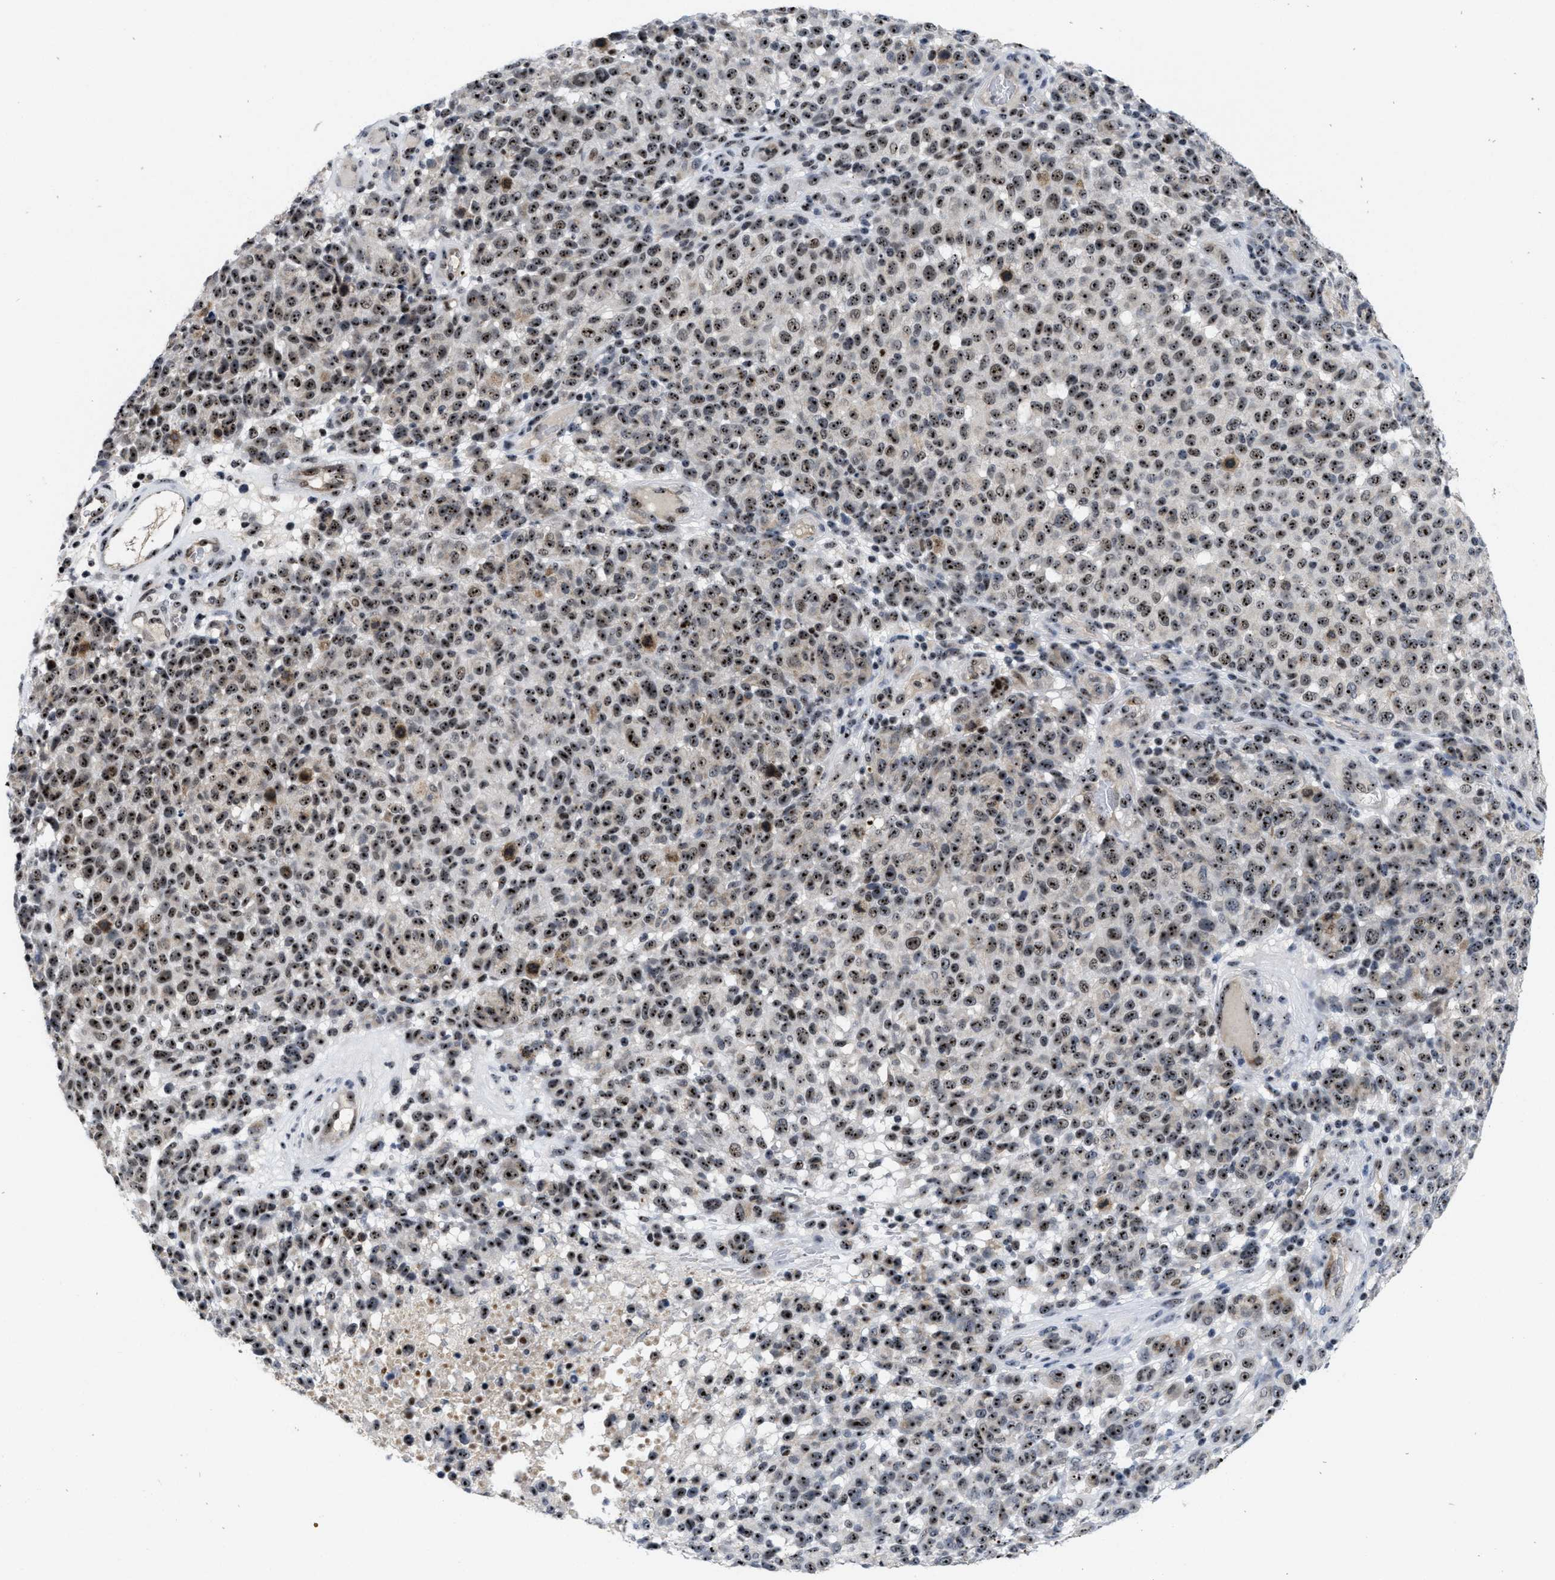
{"staining": {"intensity": "strong", "quantity": ">75%", "location": "nuclear"}, "tissue": "melanoma", "cell_type": "Tumor cells", "image_type": "cancer", "snomed": [{"axis": "morphology", "description": "Malignant melanoma, NOS"}, {"axis": "topography", "description": "Skin"}], "caption": "The immunohistochemical stain labels strong nuclear staining in tumor cells of melanoma tissue. The staining is performed using DAB brown chromogen to label protein expression. The nuclei are counter-stained blue using hematoxylin.", "gene": "NOP58", "patient": {"sex": "male", "age": 59}}